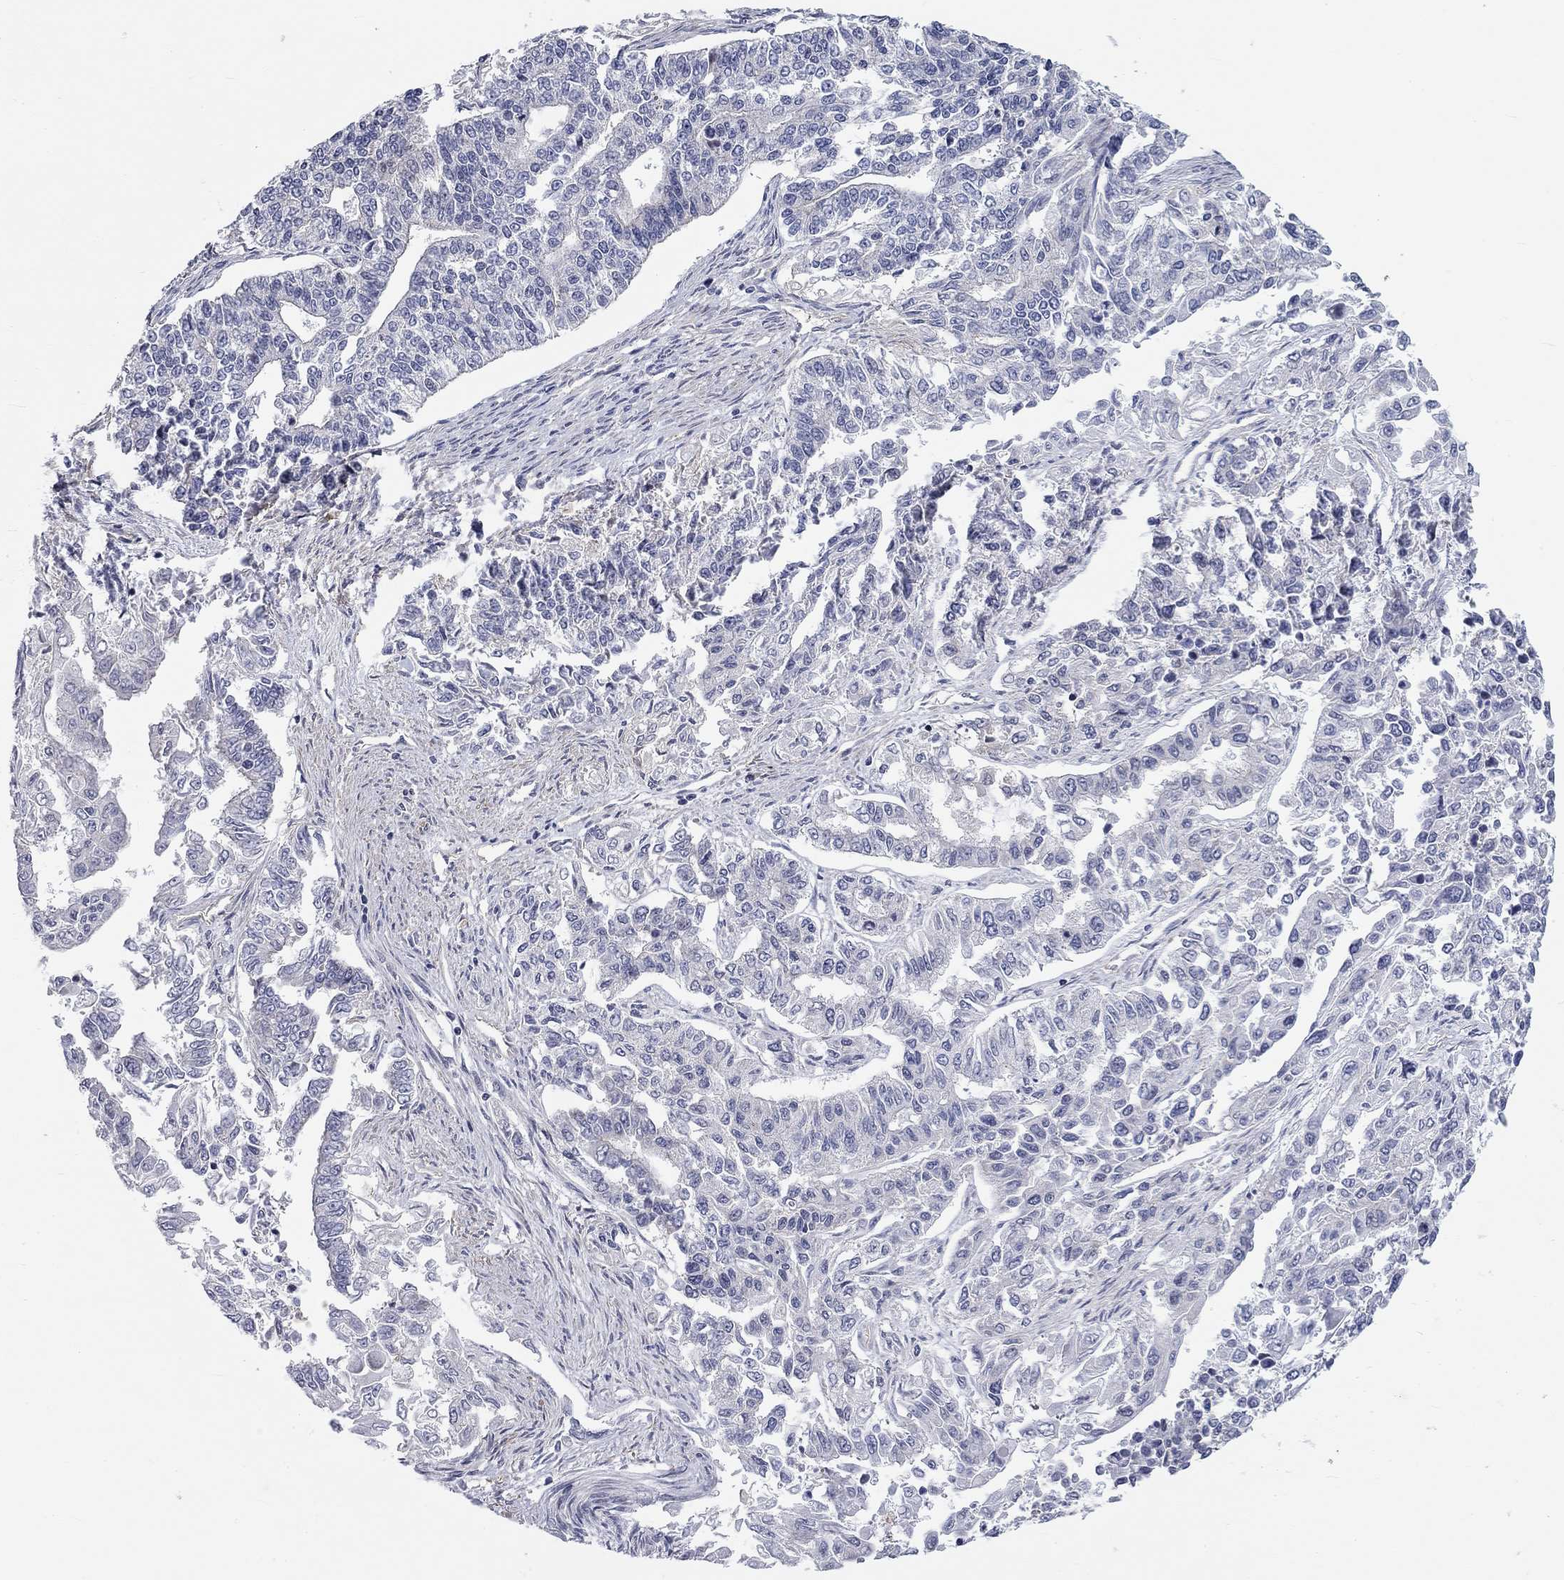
{"staining": {"intensity": "negative", "quantity": "none", "location": "none"}, "tissue": "endometrial cancer", "cell_type": "Tumor cells", "image_type": "cancer", "snomed": [{"axis": "morphology", "description": "Adenocarcinoma, NOS"}, {"axis": "topography", "description": "Uterus"}], "caption": "Immunohistochemistry of endometrial cancer (adenocarcinoma) reveals no expression in tumor cells.", "gene": "PCDHGA10", "patient": {"sex": "female", "age": 59}}